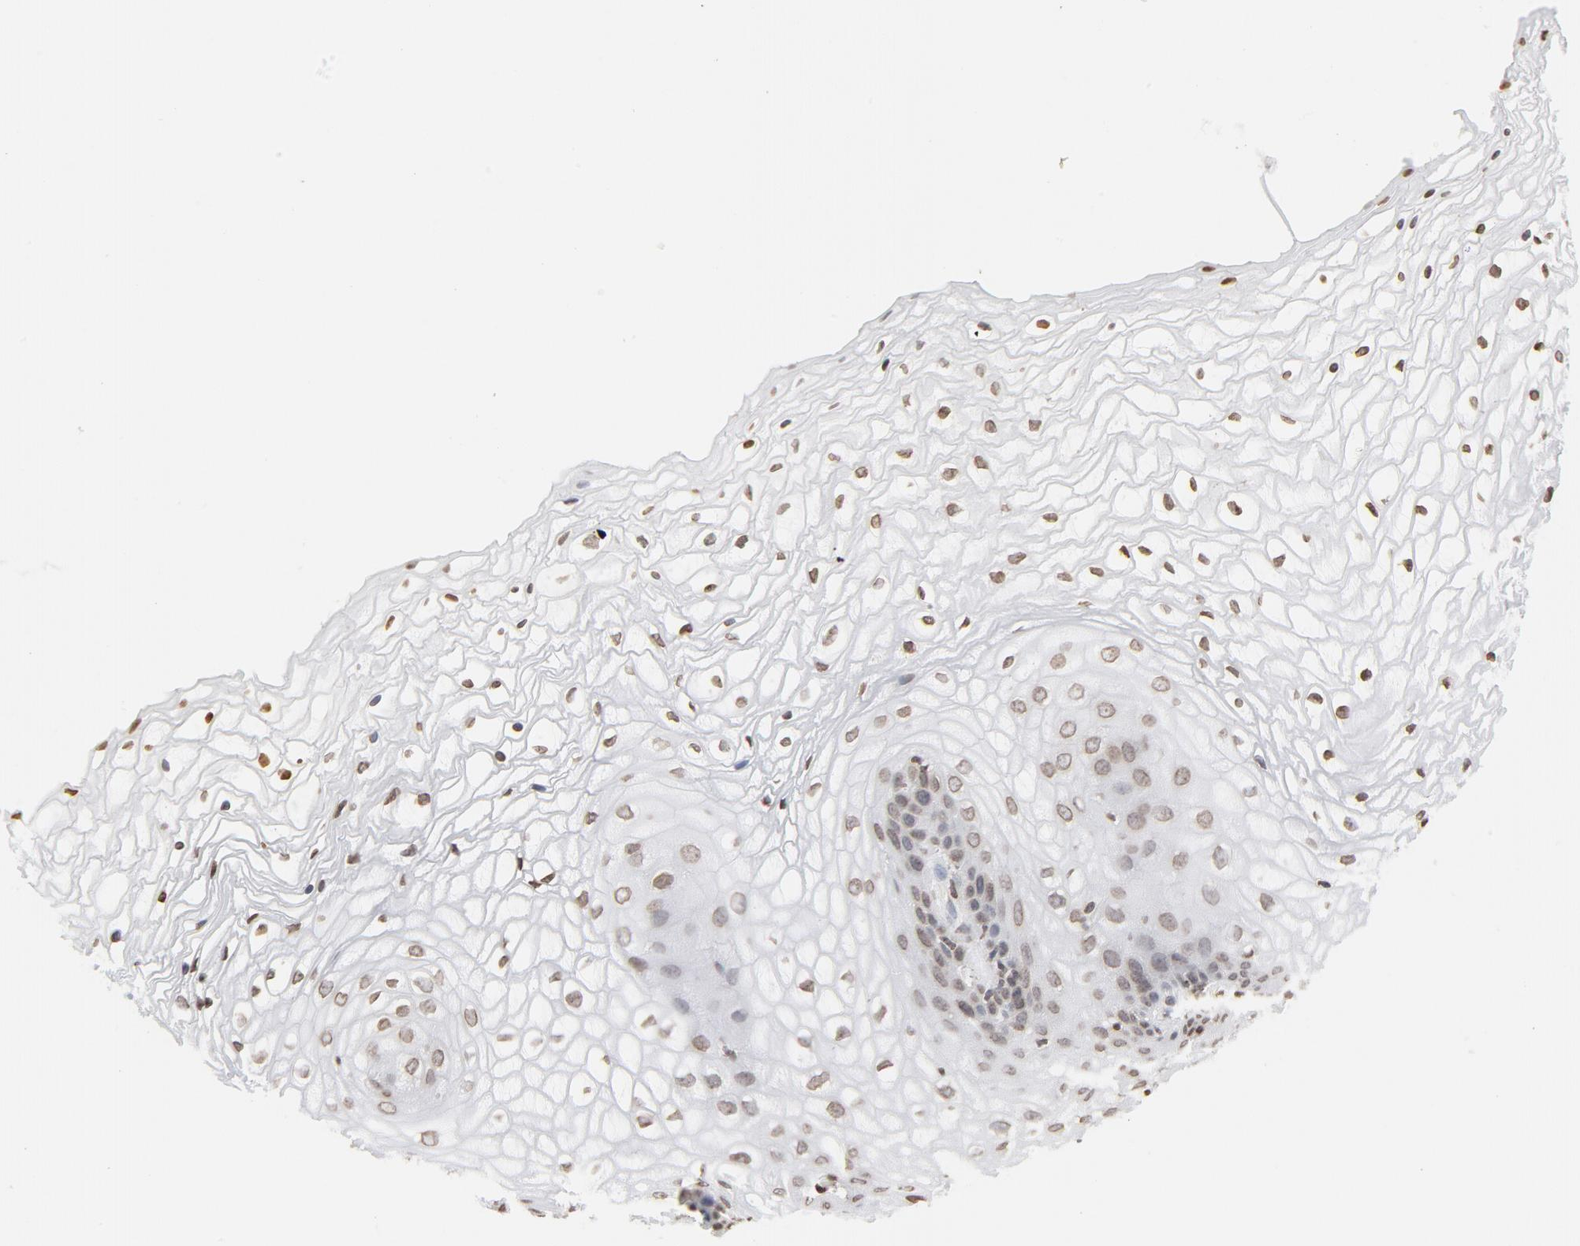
{"staining": {"intensity": "moderate", "quantity": ">75%", "location": "nuclear"}, "tissue": "vagina", "cell_type": "Squamous epithelial cells", "image_type": "normal", "snomed": [{"axis": "morphology", "description": "Normal tissue, NOS"}, {"axis": "topography", "description": "Vagina"}], "caption": "Approximately >75% of squamous epithelial cells in unremarkable vagina reveal moderate nuclear protein expression as visualized by brown immunohistochemical staining.", "gene": "H2AC12", "patient": {"sex": "female", "age": 34}}